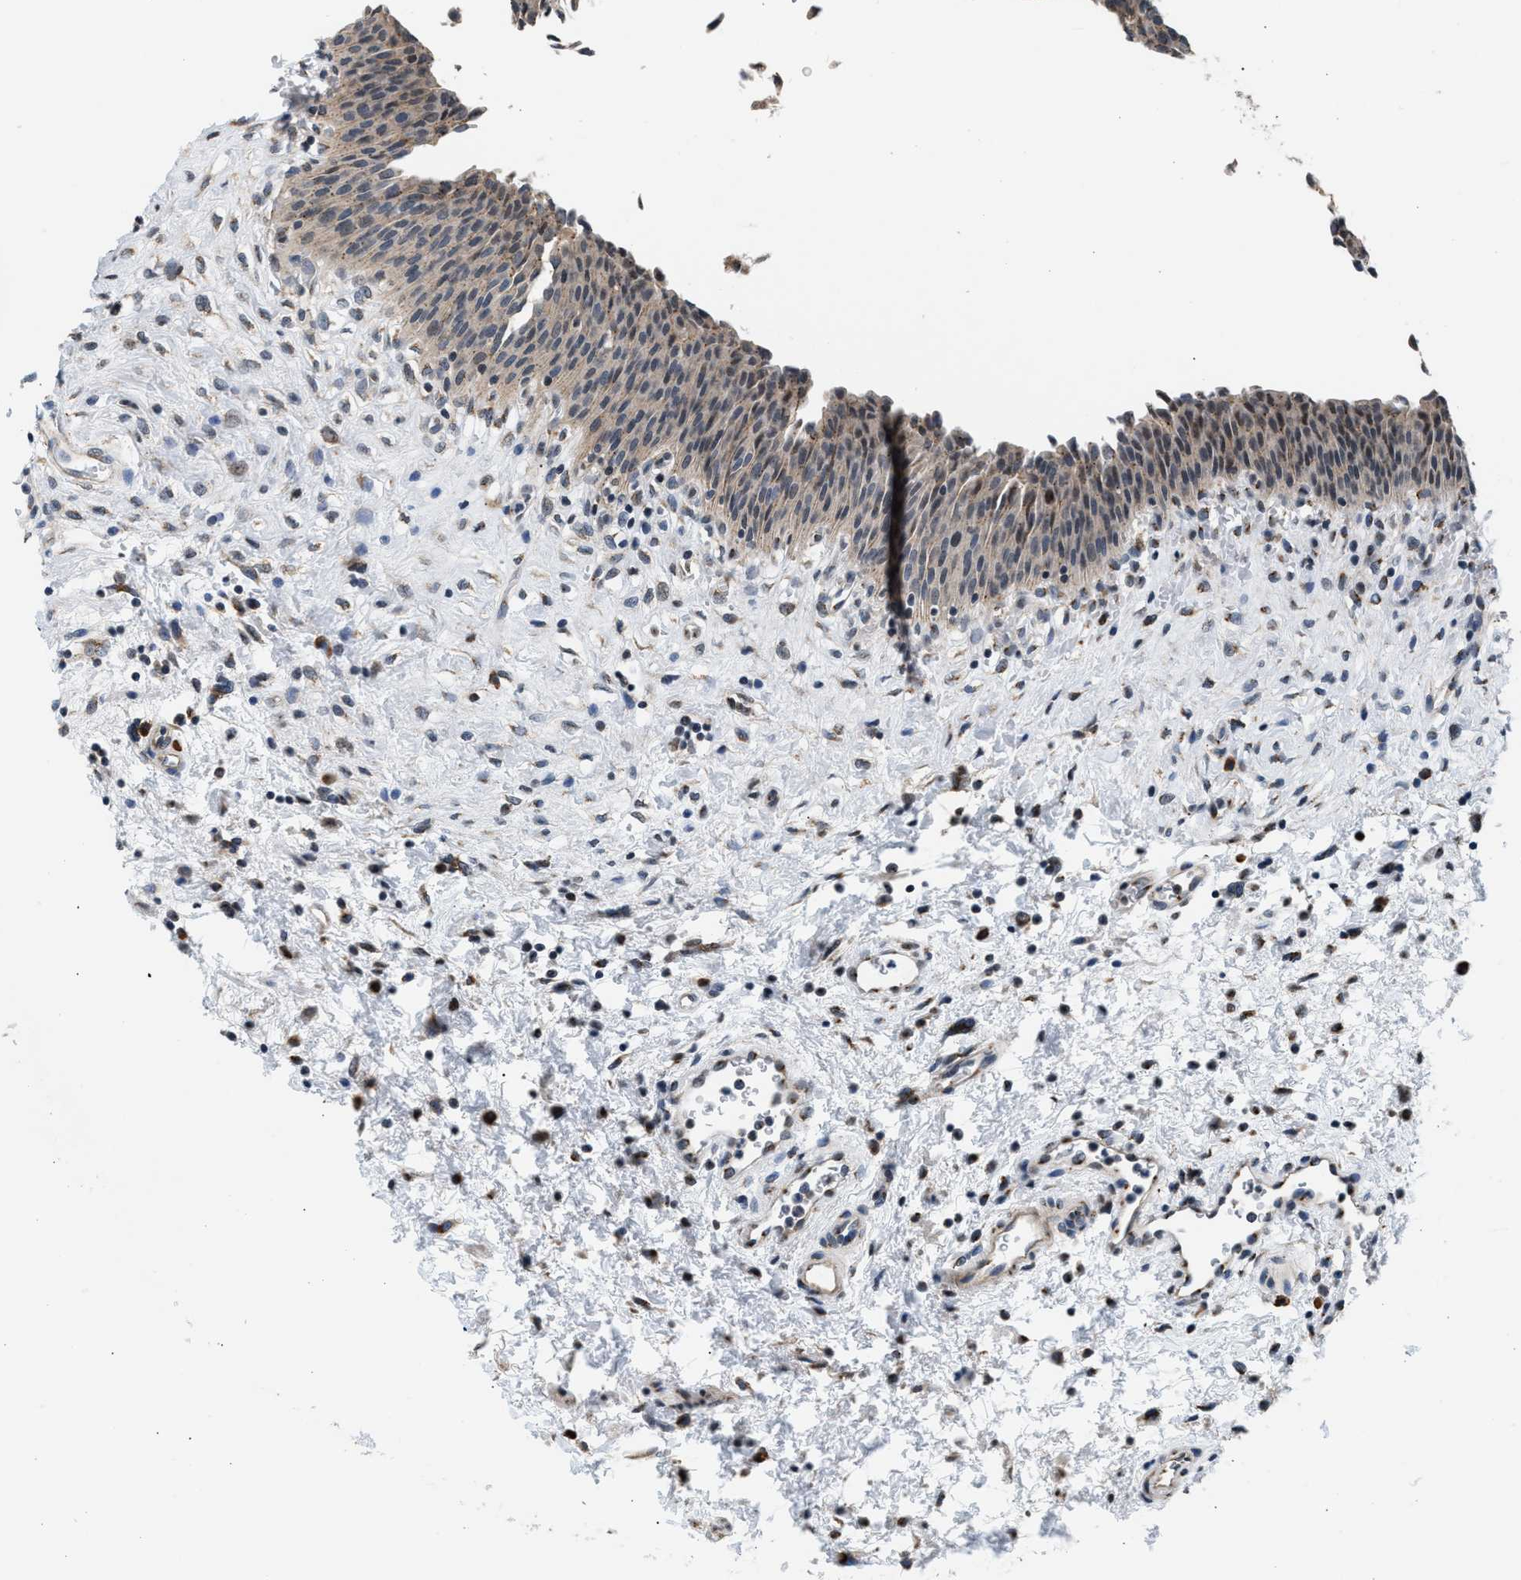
{"staining": {"intensity": "weak", "quantity": "25%-75%", "location": "cytoplasmic/membranous"}, "tissue": "urinary bladder", "cell_type": "Urothelial cells", "image_type": "normal", "snomed": [{"axis": "morphology", "description": "Normal tissue, NOS"}, {"axis": "morphology", "description": "Dysplasia, NOS"}, {"axis": "topography", "description": "Urinary bladder"}], "caption": "DAB (3,3'-diaminobenzidine) immunohistochemical staining of unremarkable urinary bladder shows weak cytoplasmic/membranous protein positivity in about 25%-75% of urothelial cells.", "gene": "KCNMB2", "patient": {"sex": "male", "age": 35}}